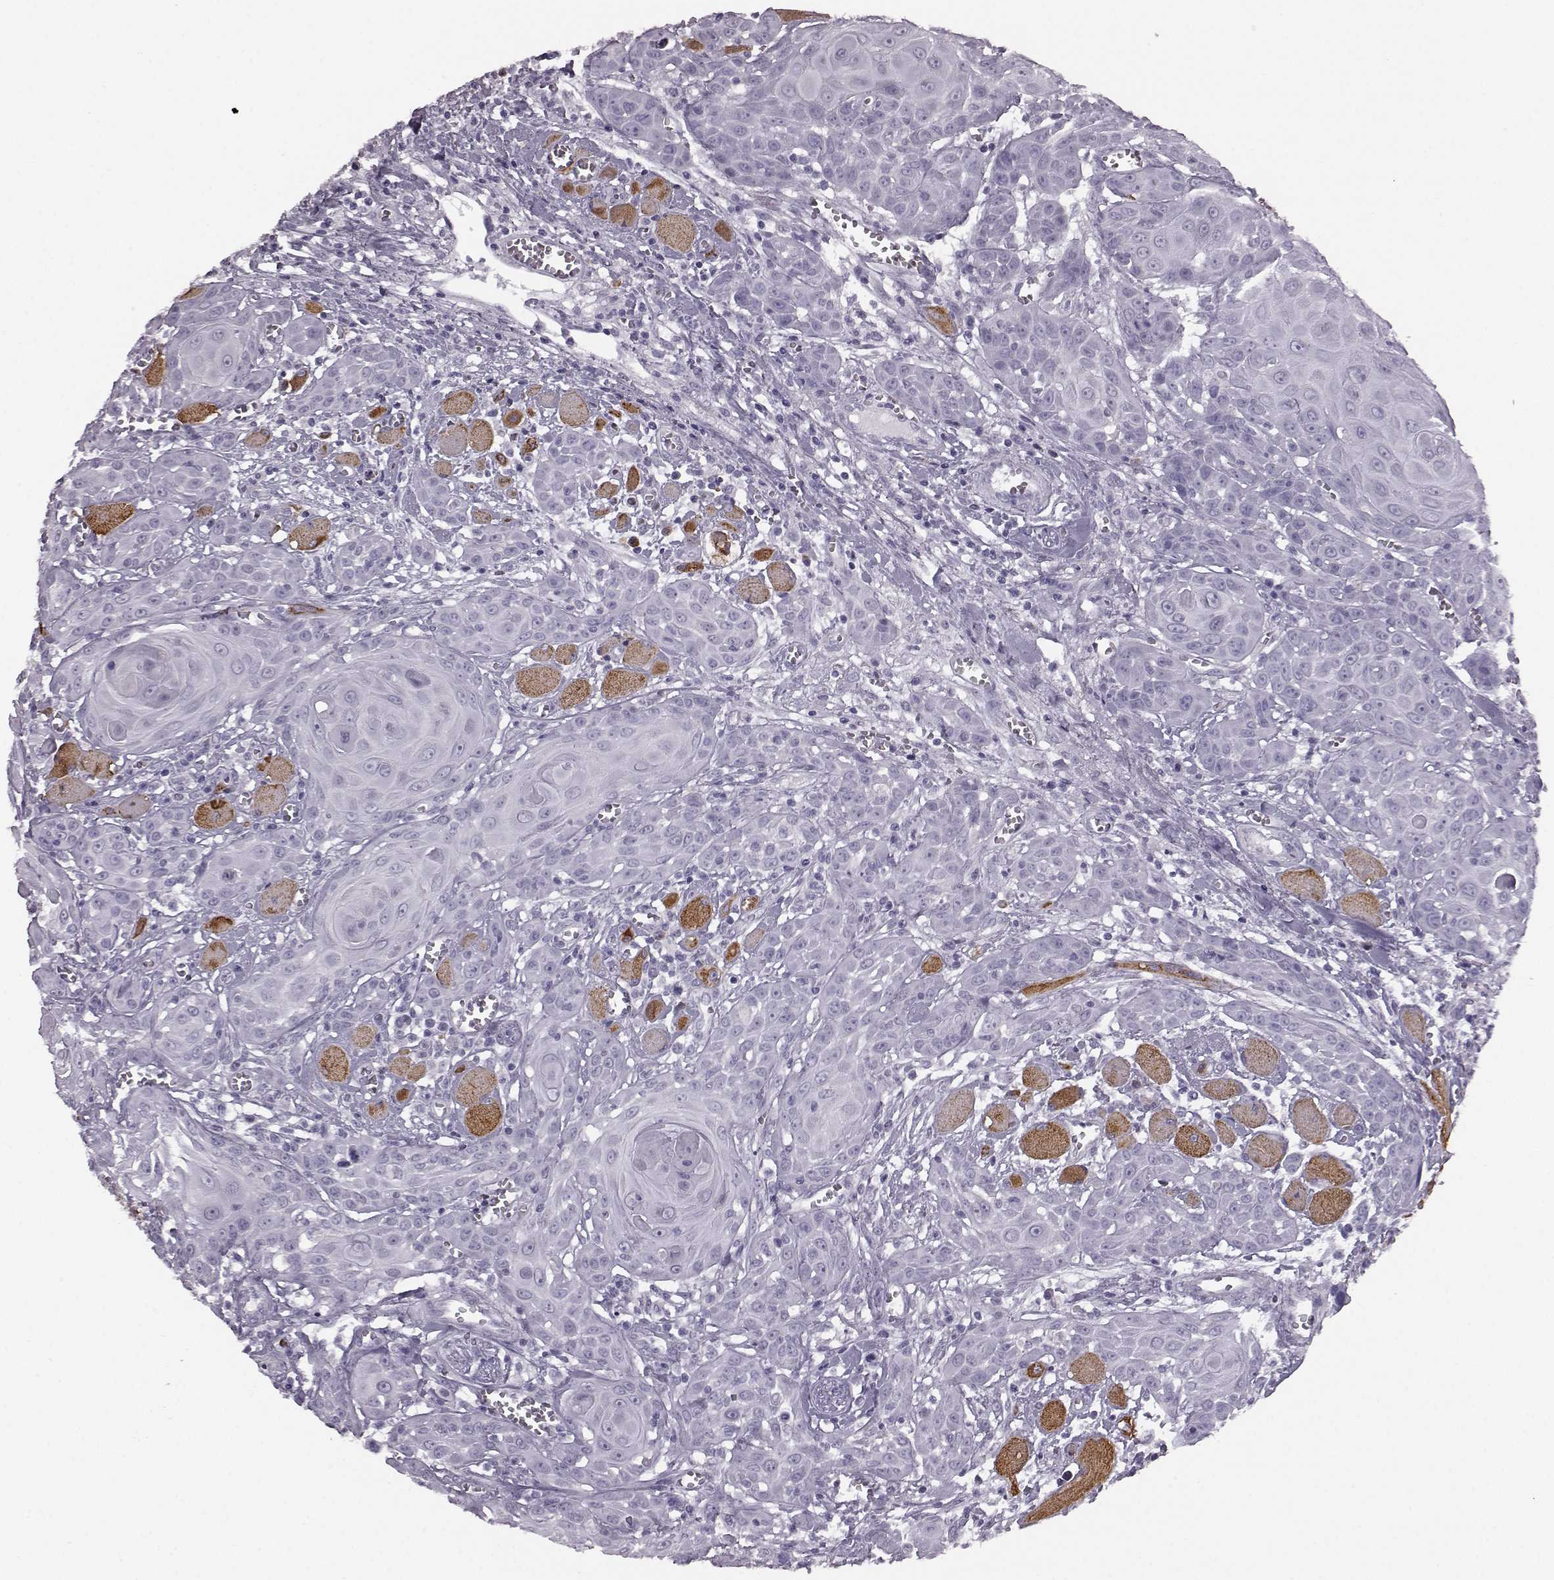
{"staining": {"intensity": "negative", "quantity": "none", "location": "none"}, "tissue": "head and neck cancer", "cell_type": "Tumor cells", "image_type": "cancer", "snomed": [{"axis": "morphology", "description": "Squamous cell carcinoma, NOS"}, {"axis": "topography", "description": "Head-Neck"}], "caption": "IHC micrograph of head and neck squamous cell carcinoma stained for a protein (brown), which reveals no staining in tumor cells.", "gene": "JSRP1", "patient": {"sex": "female", "age": 80}}